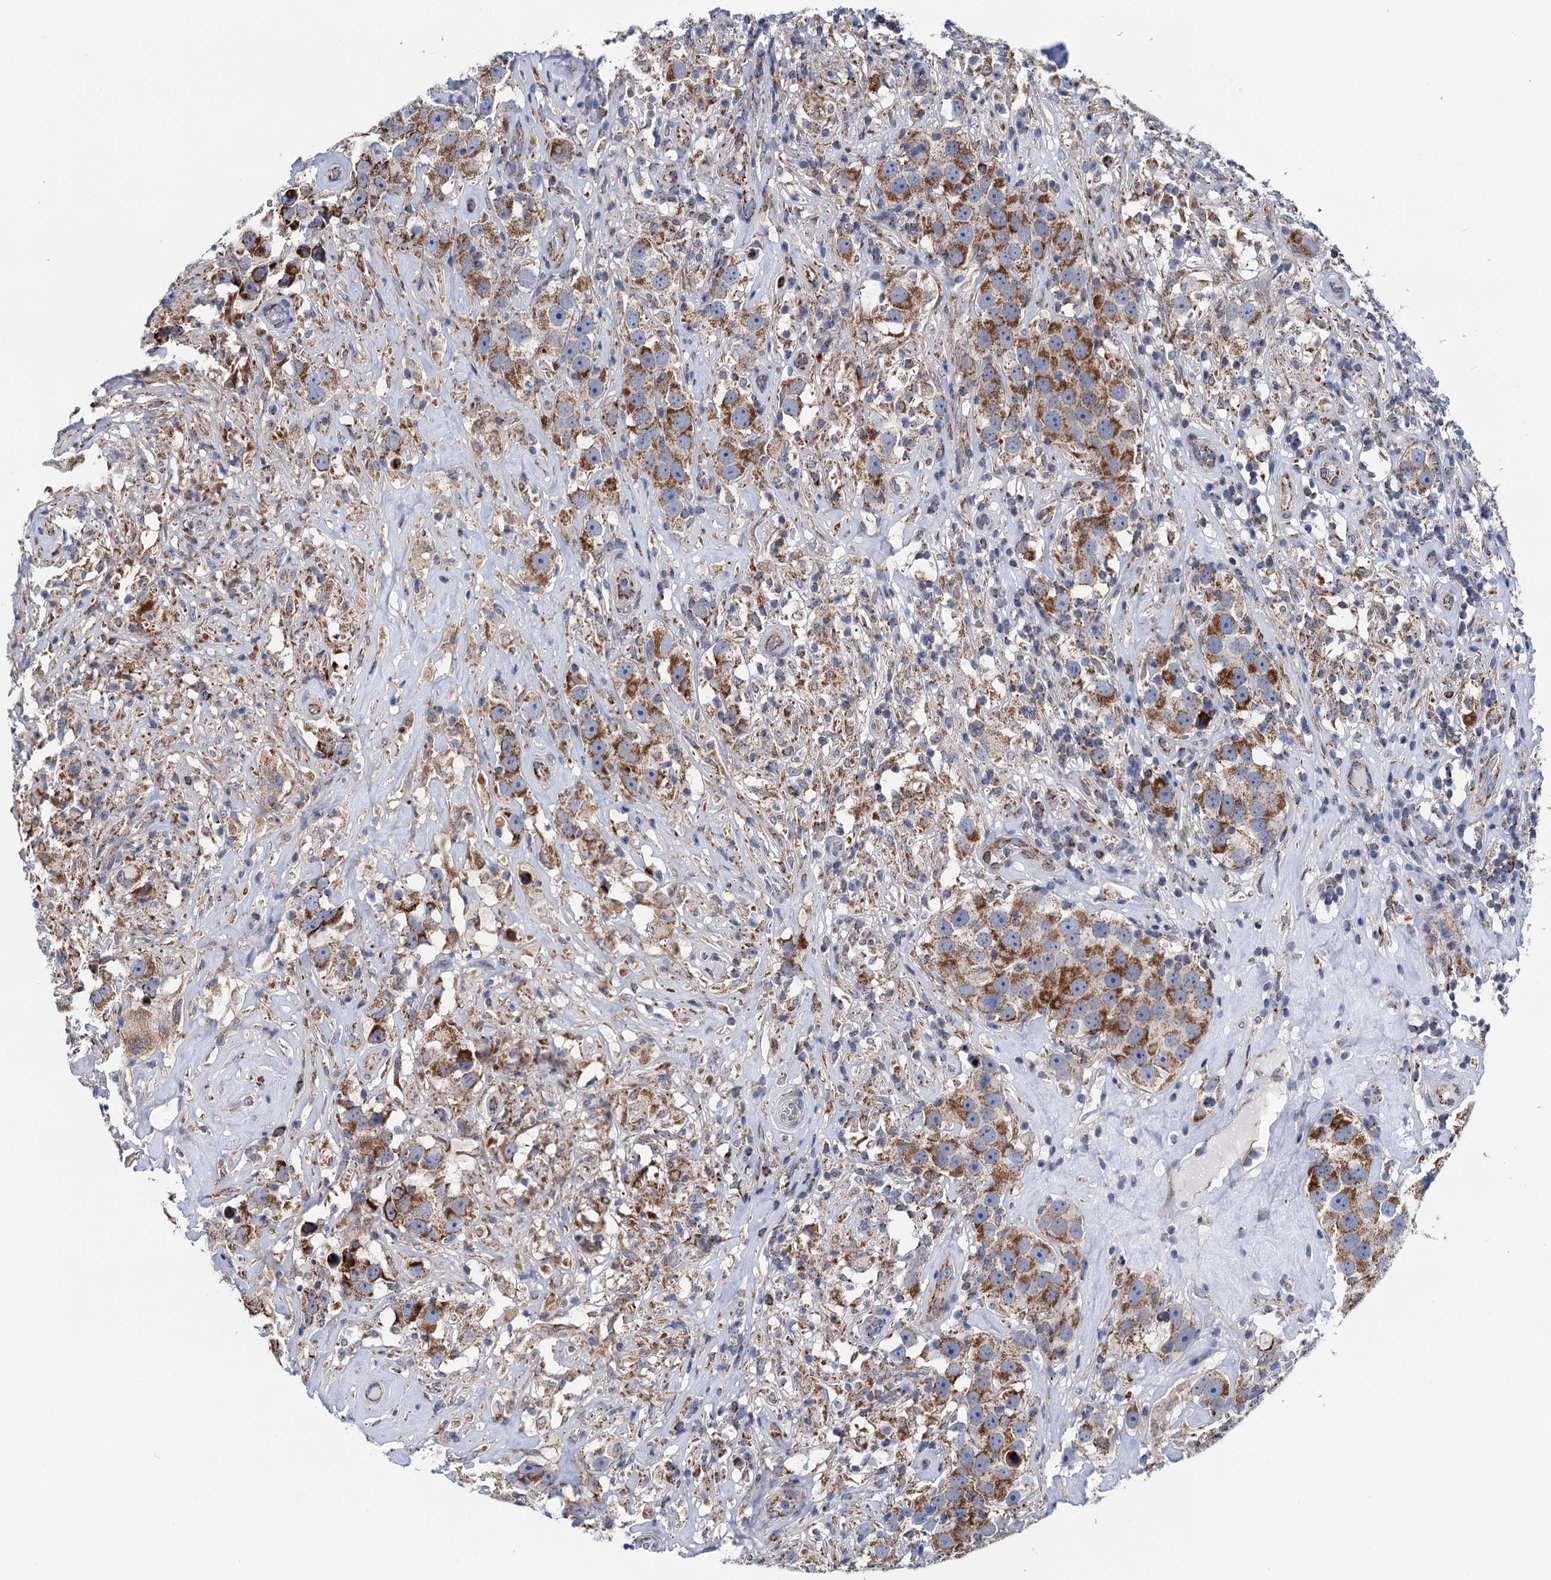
{"staining": {"intensity": "moderate", "quantity": ">75%", "location": "cytoplasmic/membranous"}, "tissue": "testis cancer", "cell_type": "Tumor cells", "image_type": "cancer", "snomed": [{"axis": "morphology", "description": "Seminoma, NOS"}, {"axis": "topography", "description": "Testis"}], "caption": "This is a micrograph of immunohistochemistry (IHC) staining of seminoma (testis), which shows moderate expression in the cytoplasmic/membranous of tumor cells.", "gene": "PTCD3", "patient": {"sex": "male", "age": 49}}